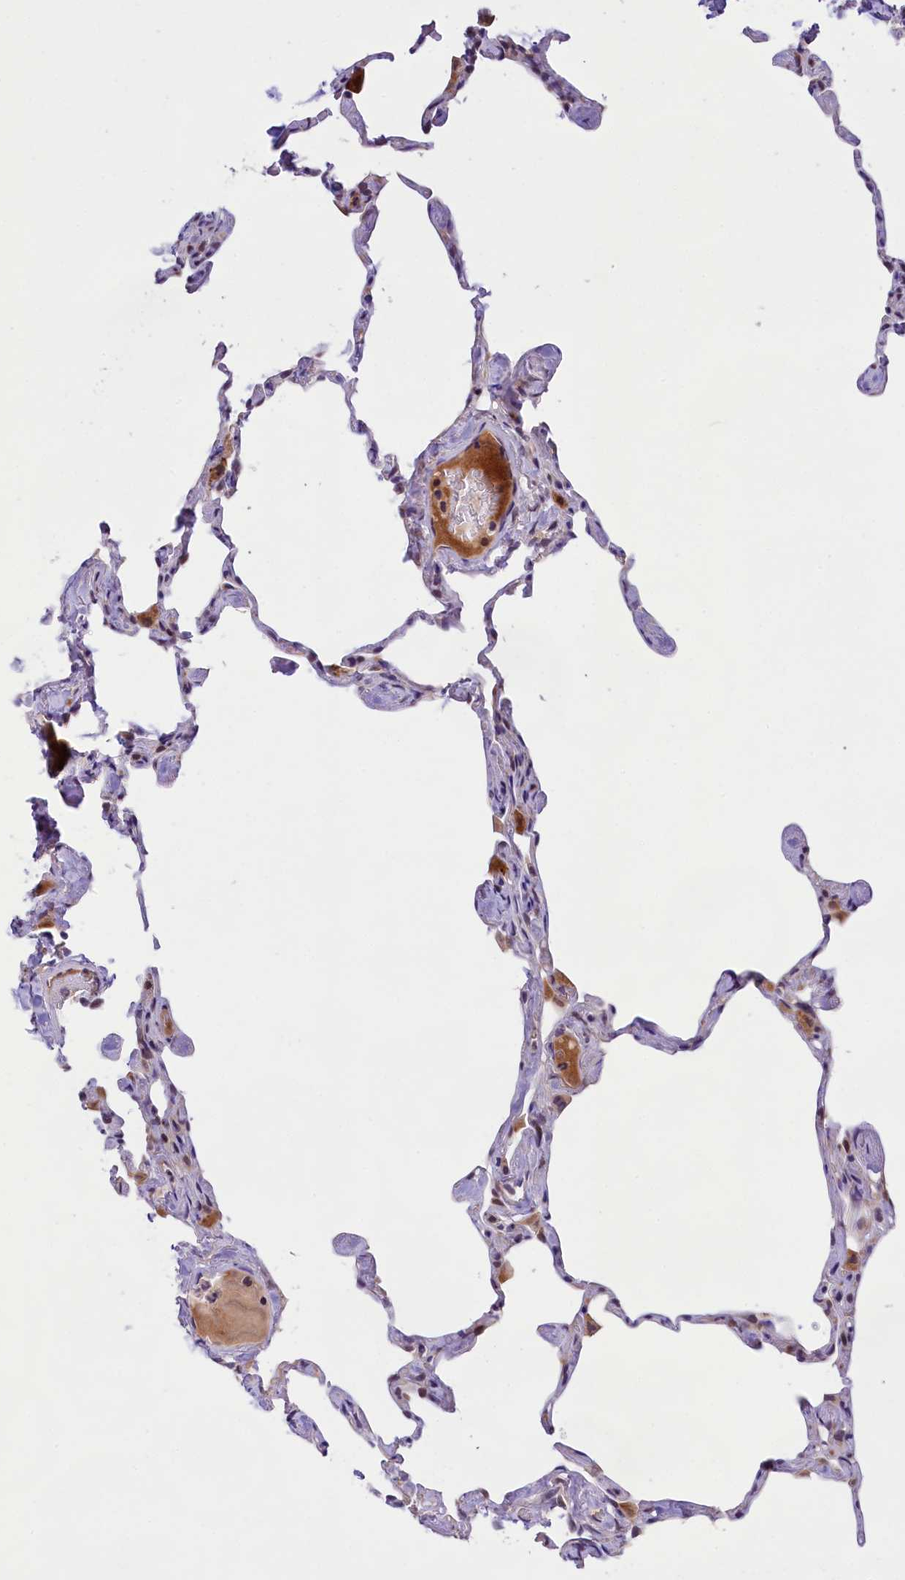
{"staining": {"intensity": "negative", "quantity": "none", "location": "none"}, "tissue": "lung", "cell_type": "Alveolar cells", "image_type": "normal", "snomed": [{"axis": "morphology", "description": "Normal tissue, NOS"}, {"axis": "topography", "description": "Lung"}], "caption": "Immunohistochemistry image of unremarkable human lung stained for a protein (brown), which shows no expression in alveolar cells. (DAB (3,3'-diaminobenzidine) immunohistochemistry visualized using brightfield microscopy, high magnification).", "gene": "FBXO45", "patient": {"sex": "male", "age": 65}}